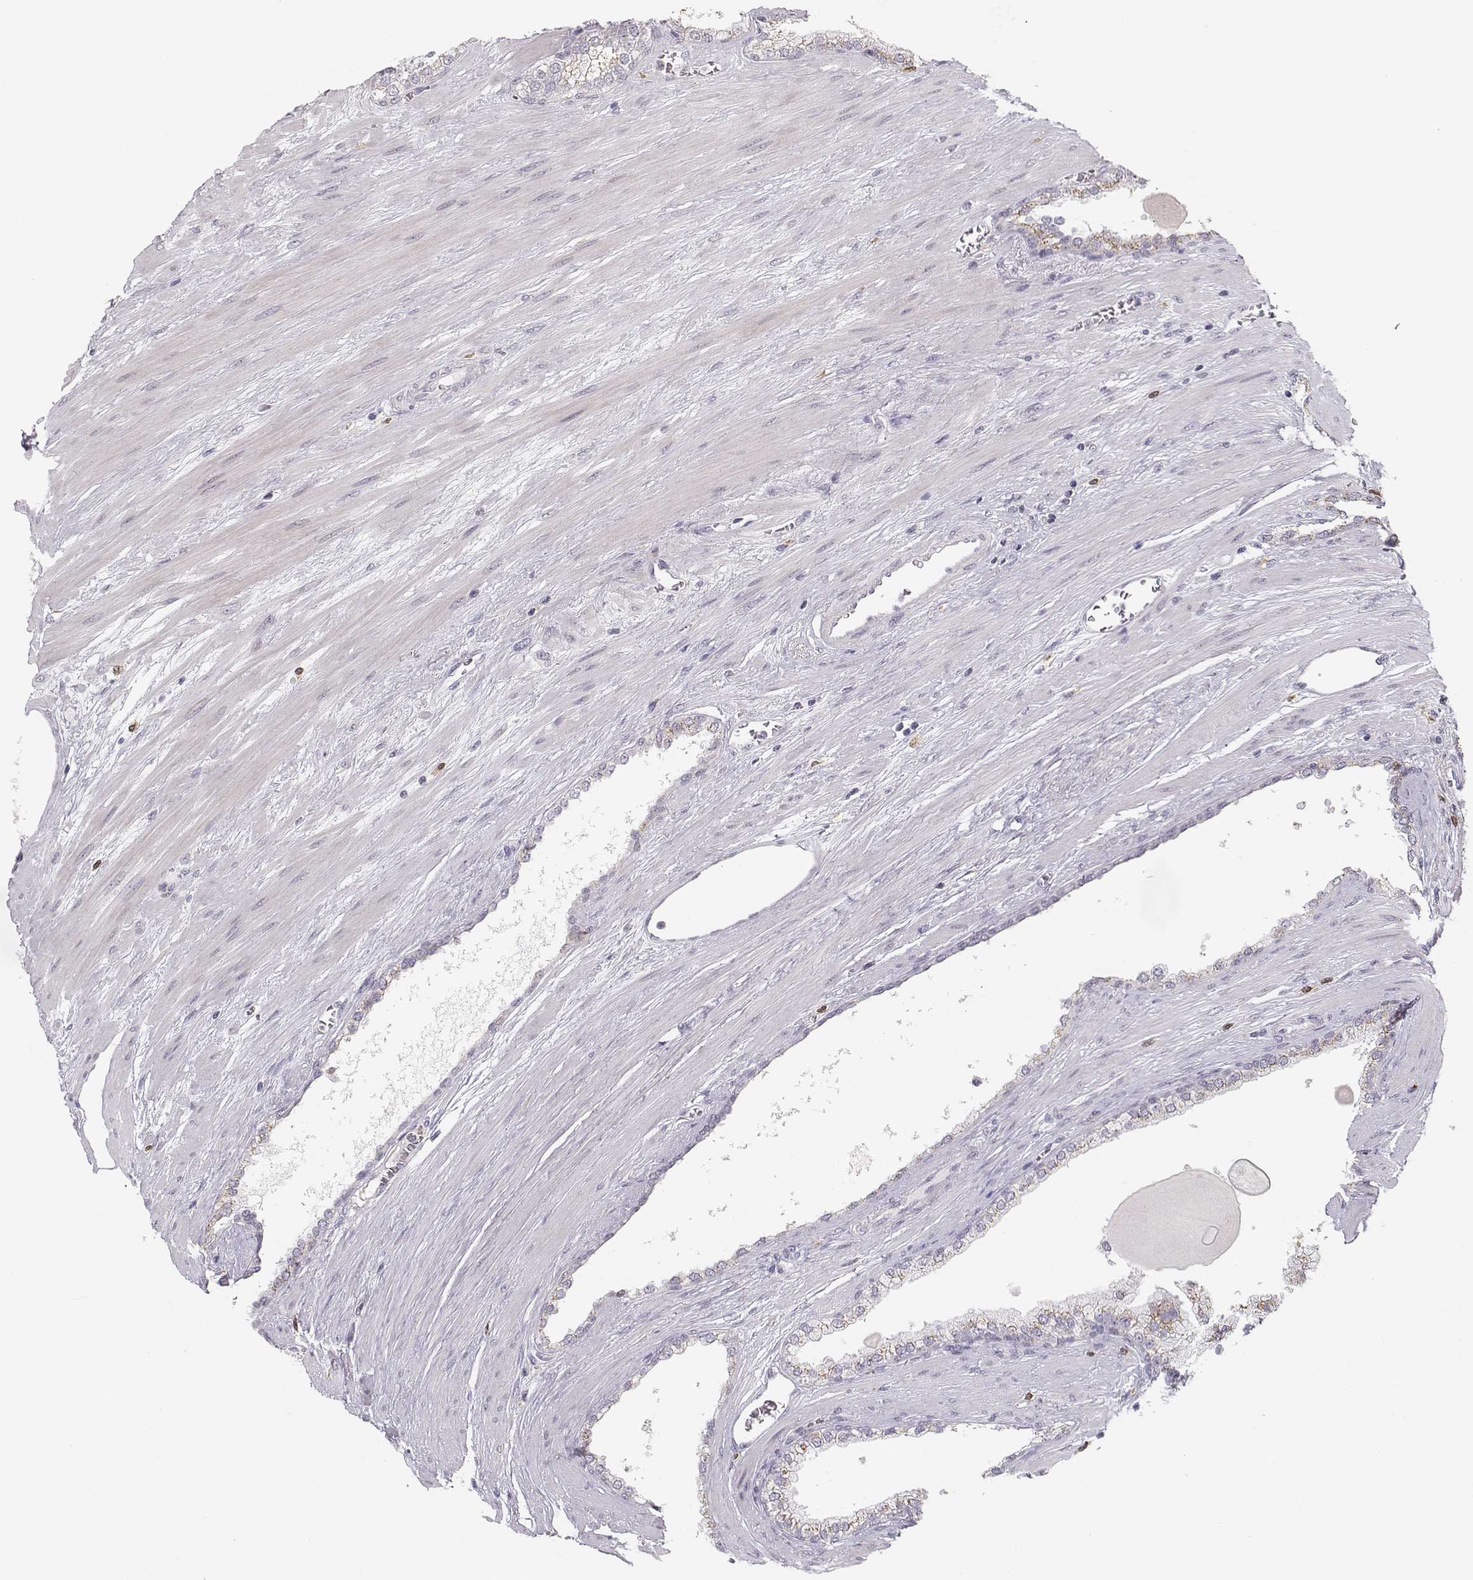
{"staining": {"intensity": "moderate", "quantity": "<25%", "location": "cytoplasmic/membranous"}, "tissue": "prostate cancer", "cell_type": "Tumor cells", "image_type": "cancer", "snomed": [{"axis": "morphology", "description": "Adenocarcinoma, NOS"}, {"axis": "topography", "description": "Prostate"}], "caption": "An immunohistochemistry micrograph of tumor tissue is shown. Protein staining in brown highlights moderate cytoplasmic/membranous positivity in prostate adenocarcinoma within tumor cells.", "gene": "HTR7", "patient": {"sex": "male", "age": 67}}